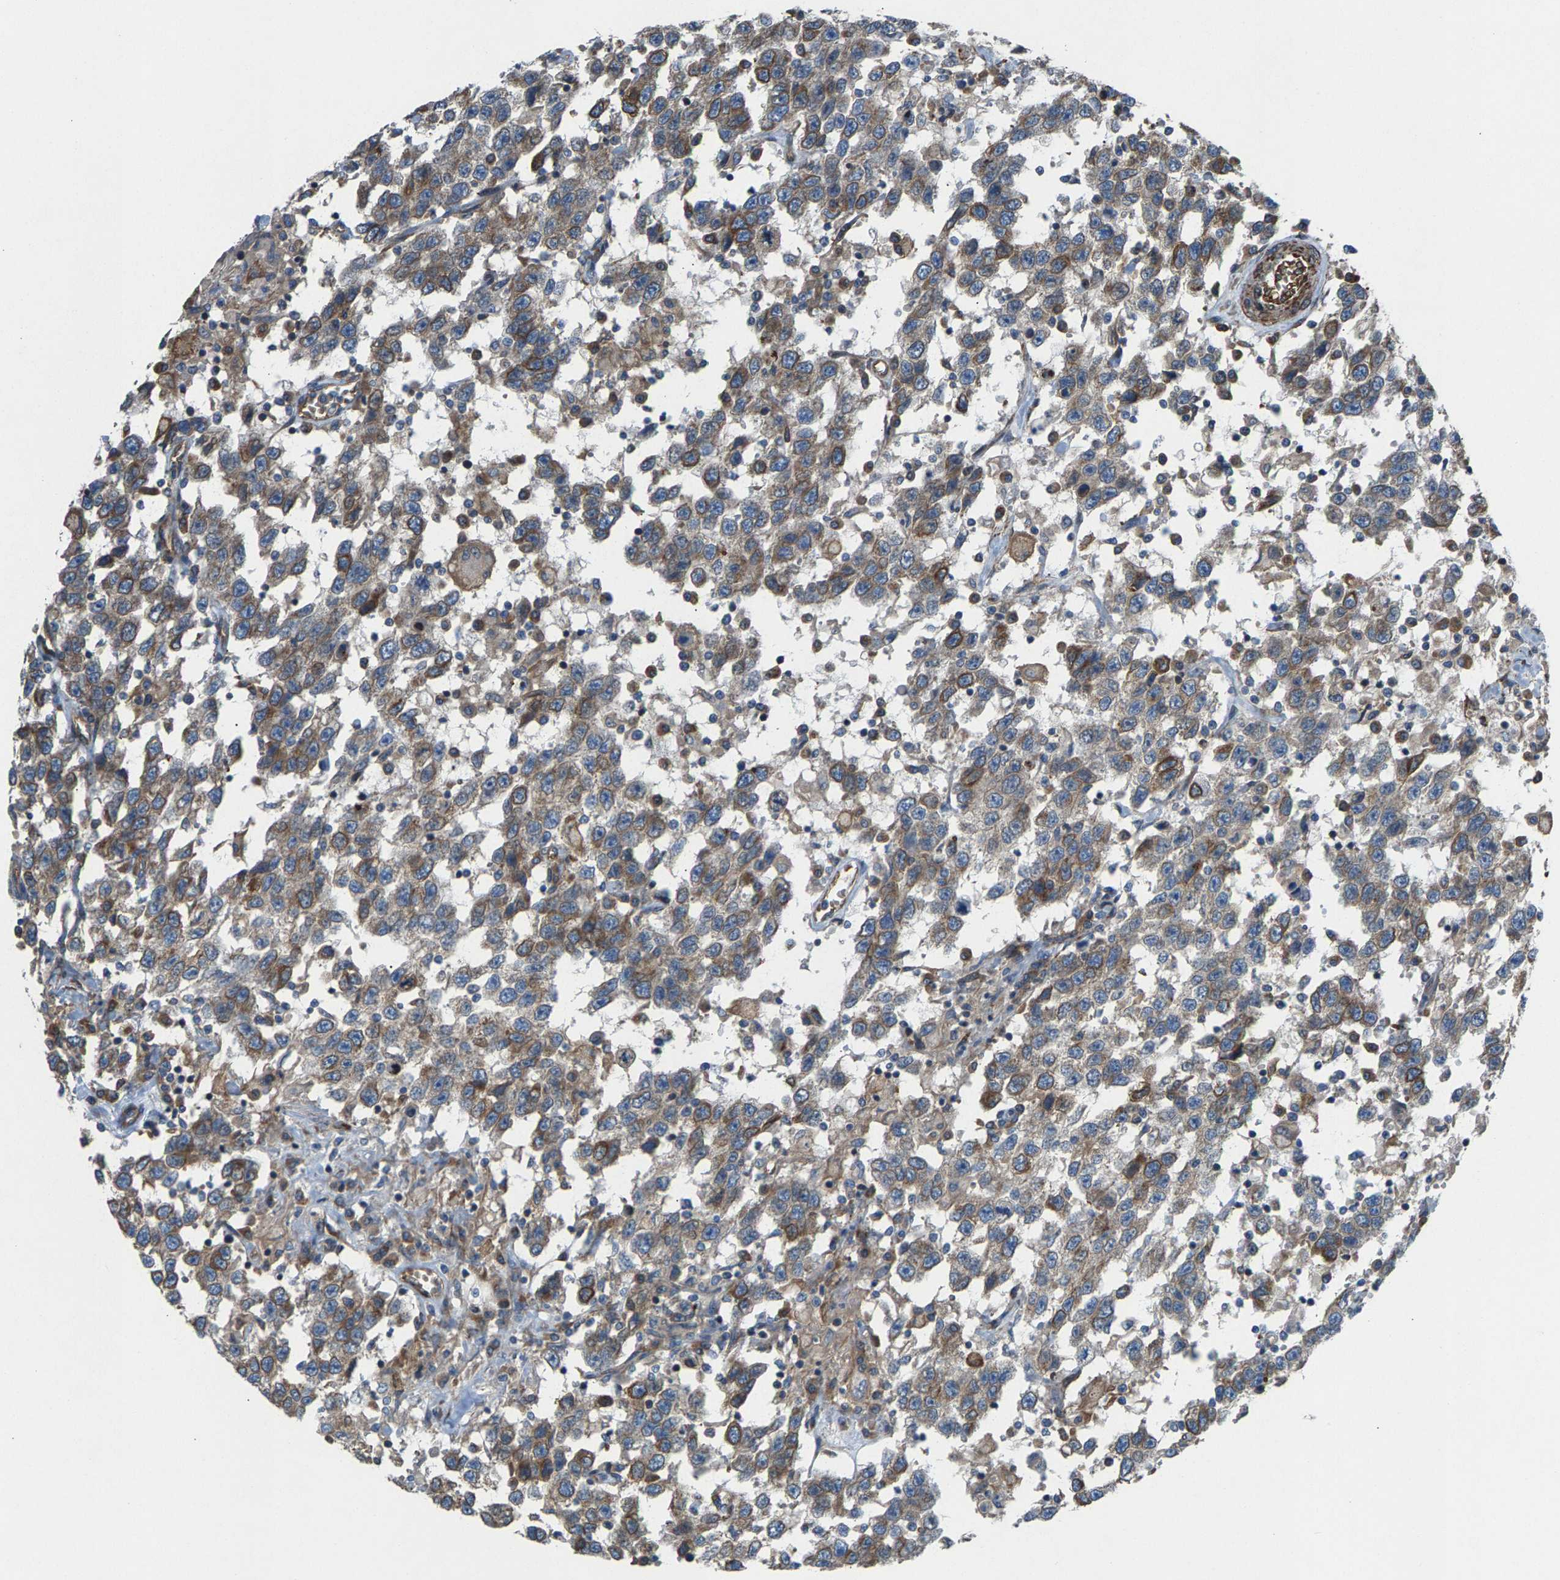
{"staining": {"intensity": "moderate", "quantity": "25%-75%", "location": "cytoplasmic/membranous"}, "tissue": "testis cancer", "cell_type": "Tumor cells", "image_type": "cancer", "snomed": [{"axis": "morphology", "description": "Seminoma, NOS"}, {"axis": "topography", "description": "Testis"}], "caption": "Human testis cancer stained for a protein (brown) shows moderate cytoplasmic/membranous positive positivity in approximately 25%-75% of tumor cells.", "gene": "PDCL", "patient": {"sex": "male", "age": 41}}